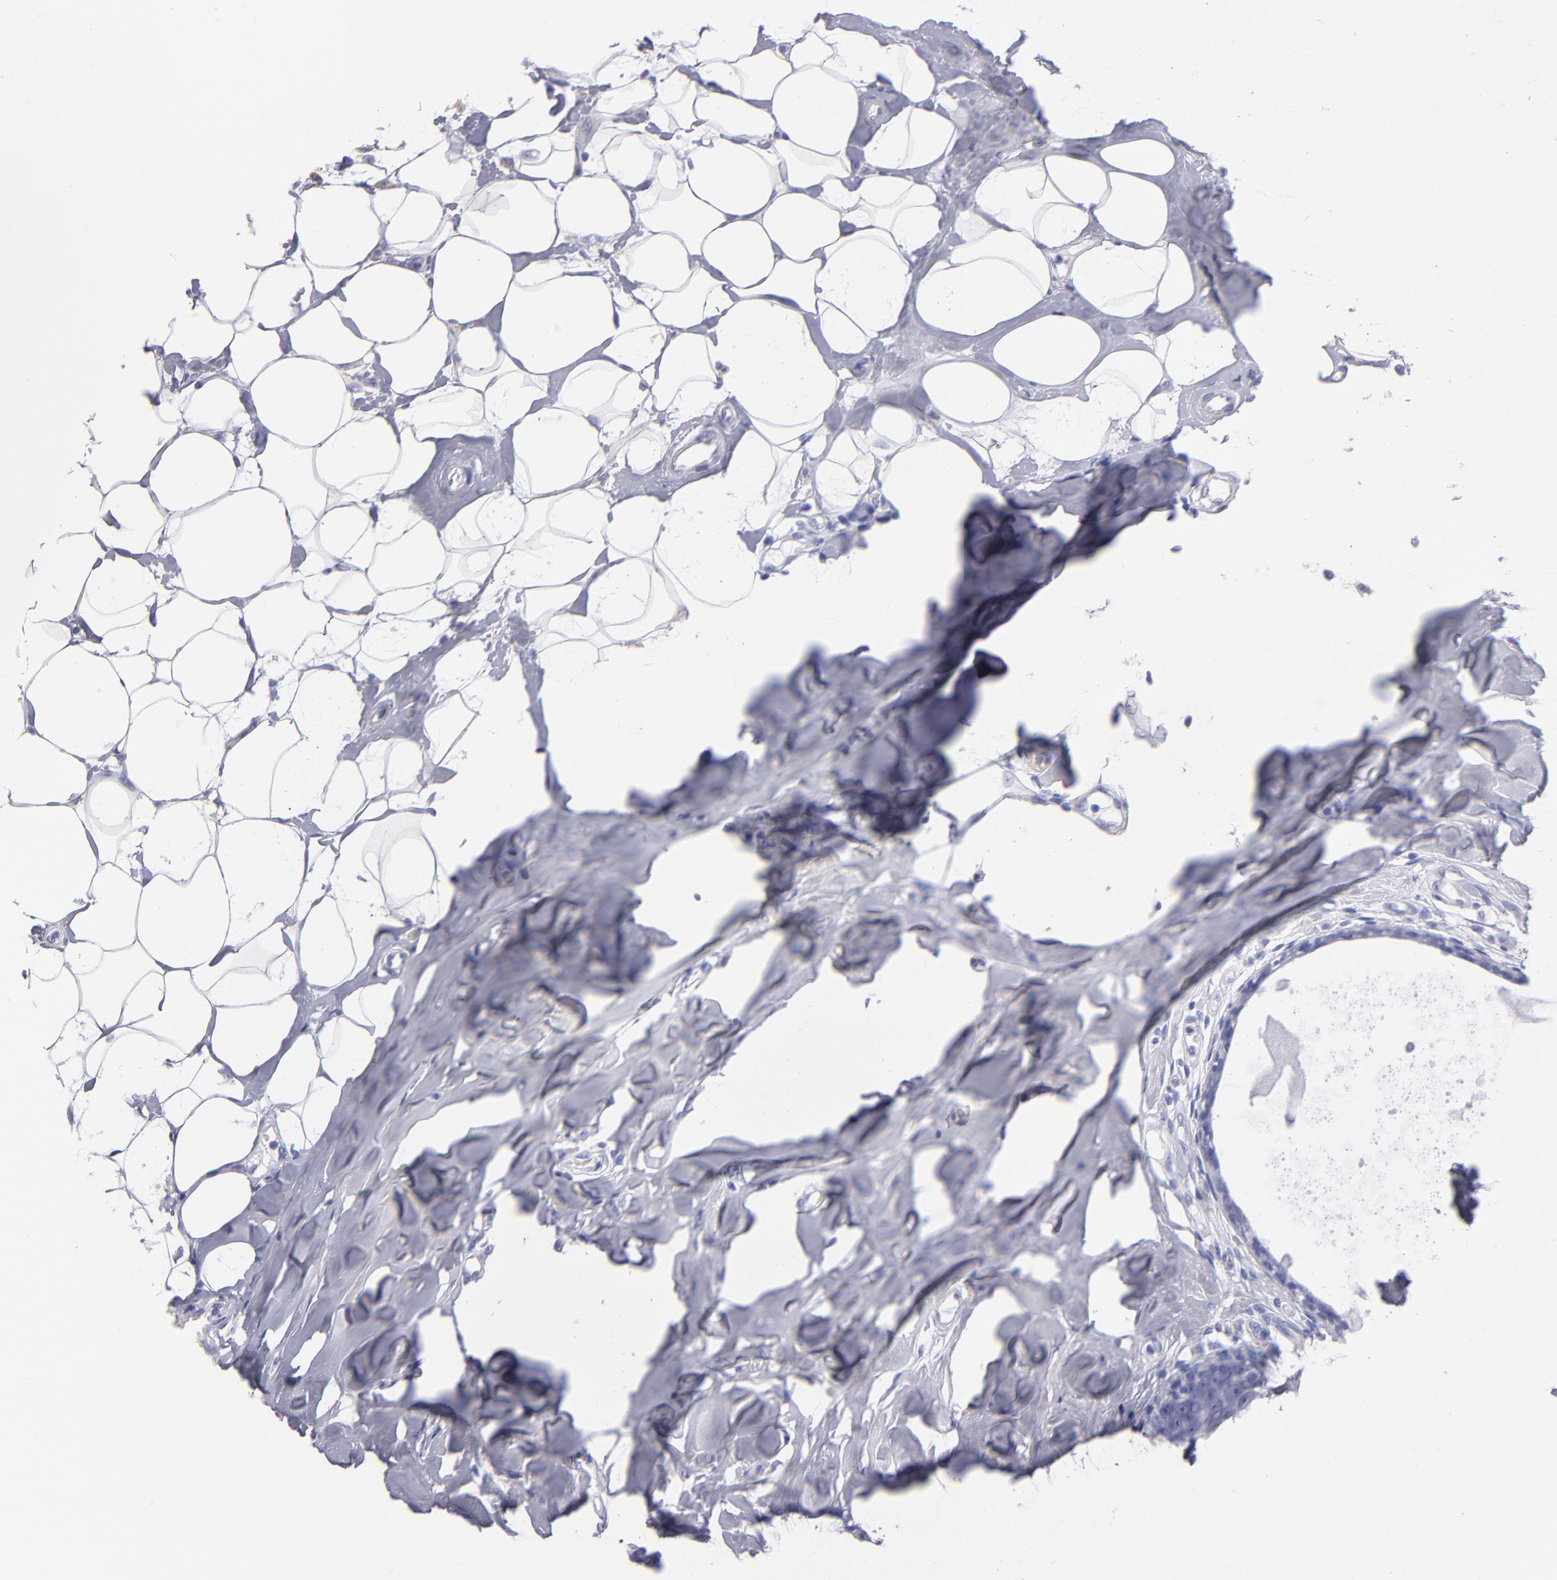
{"staining": {"intensity": "negative", "quantity": "none", "location": "none"}, "tissue": "breast cancer", "cell_type": "Tumor cells", "image_type": "cancer", "snomed": [{"axis": "morphology", "description": "Duct carcinoma"}, {"axis": "topography", "description": "Breast"}], "caption": "DAB immunohistochemical staining of human breast cancer exhibits no significant positivity in tumor cells. (DAB immunohistochemistry (IHC) with hematoxylin counter stain).", "gene": "MB", "patient": {"sex": "female", "age": 40}}